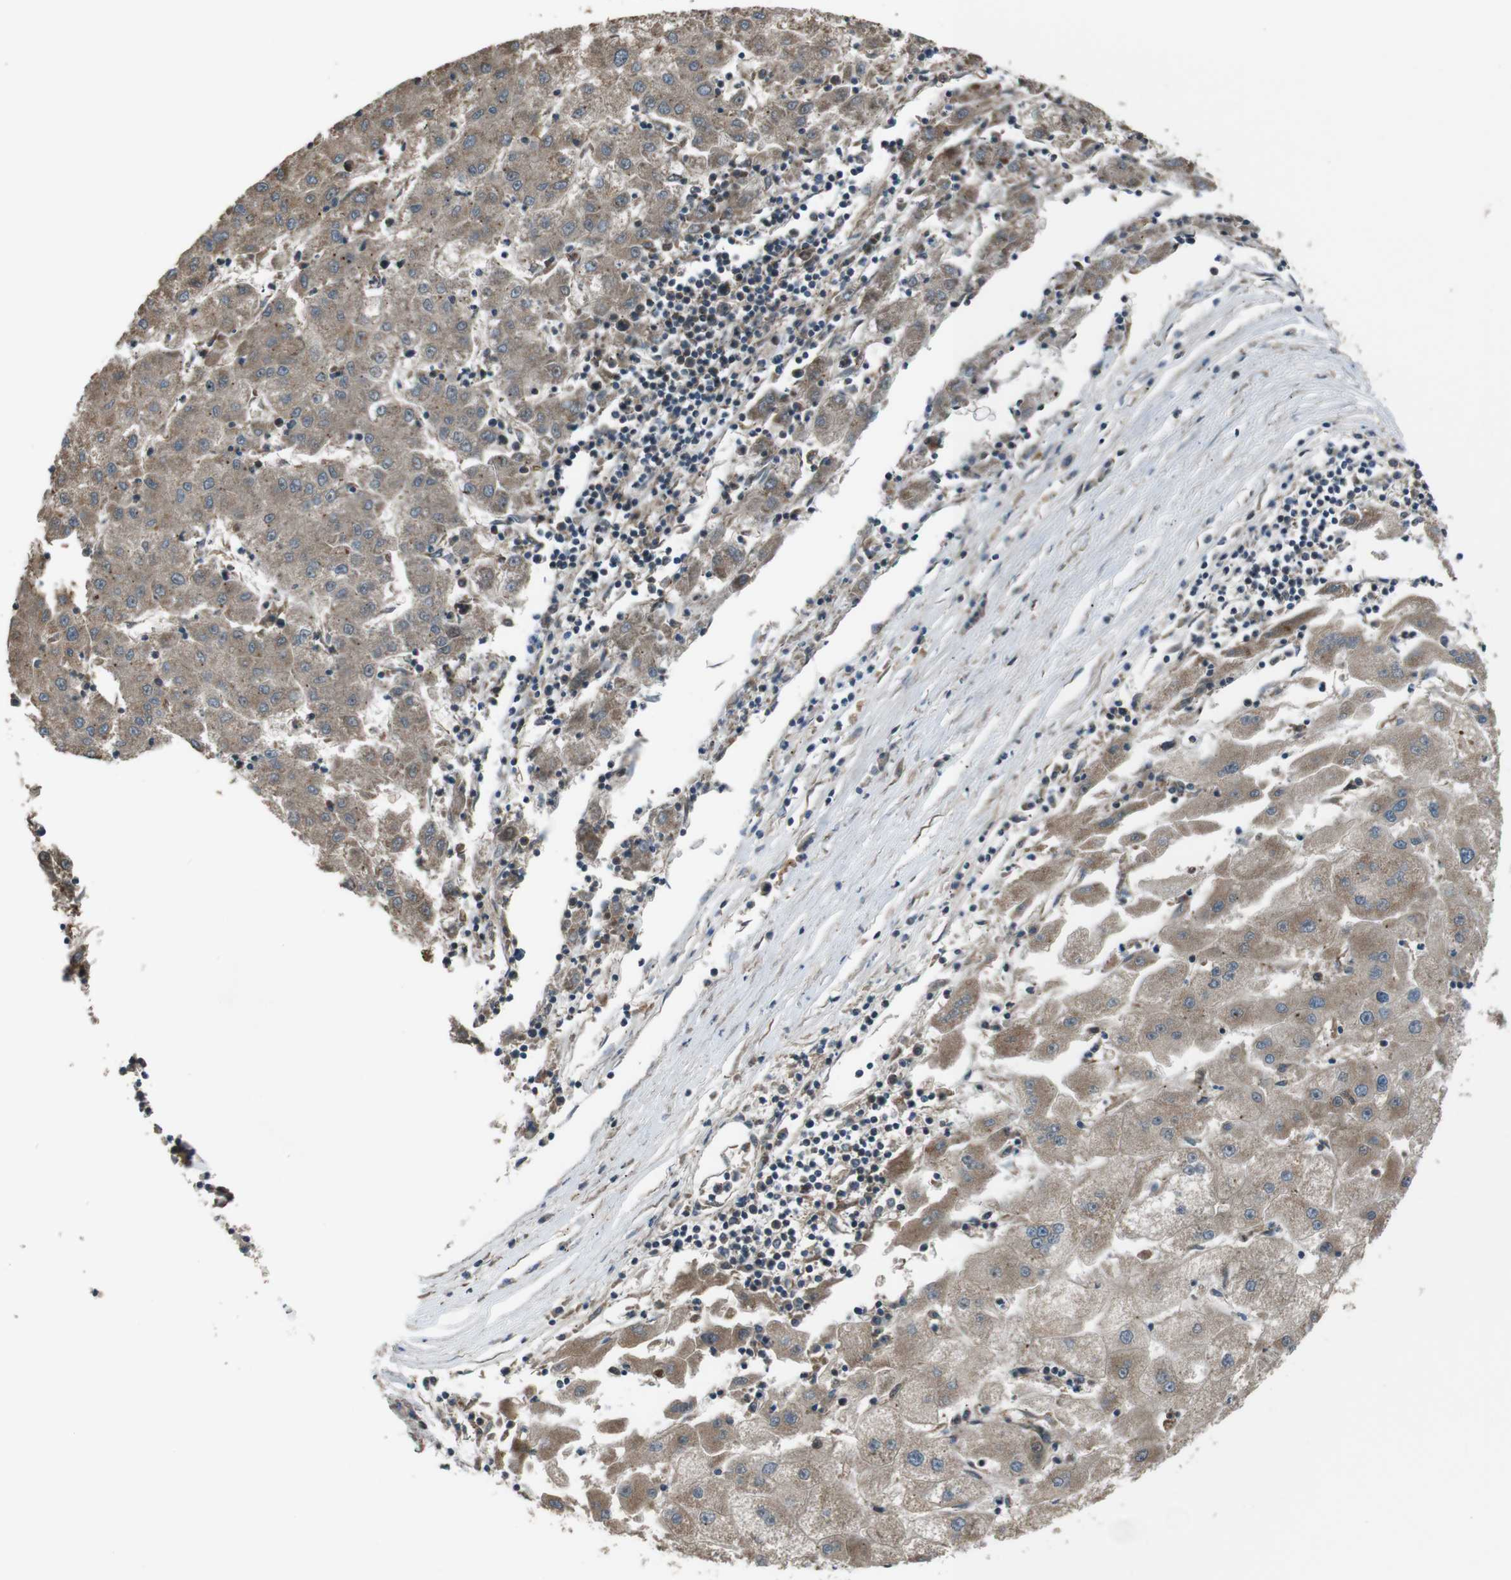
{"staining": {"intensity": "moderate", "quantity": "25%-75%", "location": "cytoplasmic/membranous"}, "tissue": "liver cancer", "cell_type": "Tumor cells", "image_type": "cancer", "snomed": [{"axis": "morphology", "description": "Carcinoma, Hepatocellular, NOS"}, {"axis": "topography", "description": "Liver"}], "caption": "Immunohistochemistry of hepatocellular carcinoma (liver) reveals medium levels of moderate cytoplasmic/membranous positivity in about 25%-75% of tumor cells.", "gene": "GIMAP8", "patient": {"sex": "male", "age": 72}}